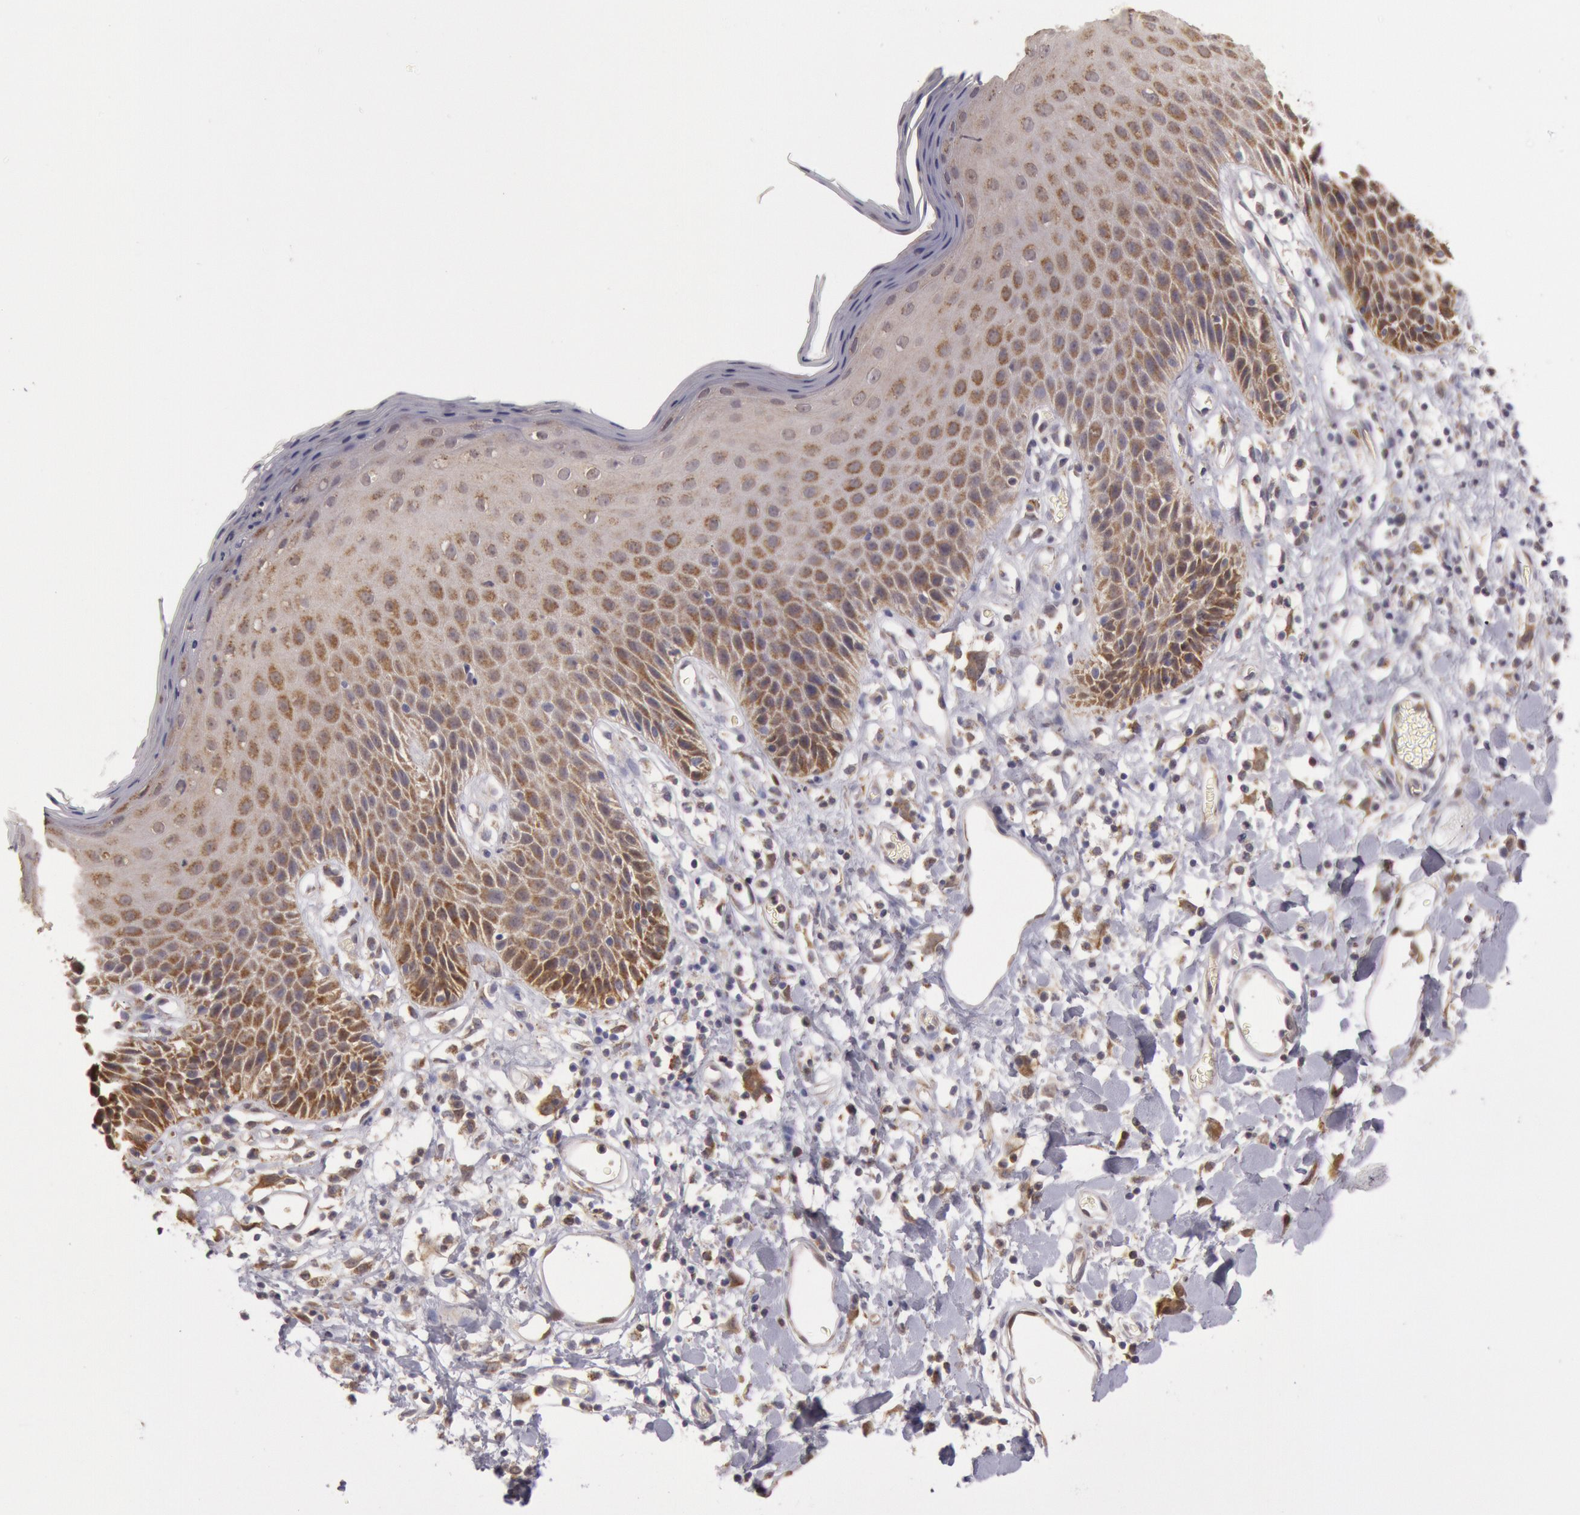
{"staining": {"intensity": "moderate", "quantity": "25%-75%", "location": "cytoplasmic/membranous"}, "tissue": "skin", "cell_type": "Epidermal cells", "image_type": "normal", "snomed": [{"axis": "morphology", "description": "Normal tissue, NOS"}, {"axis": "topography", "description": "Vulva"}, {"axis": "topography", "description": "Peripheral nerve tissue"}], "caption": "Epidermal cells exhibit medium levels of moderate cytoplasmic/membranous expression in approximately 25%-75% of cells in normal skin. The staining was performed using DAB to visualize the protein expression in brown, while the nuclei were stained in blue with hematoxylin (Magnification: 20x).", "gene": "MPST", "patient": {"sex": "female", "age": 68}}